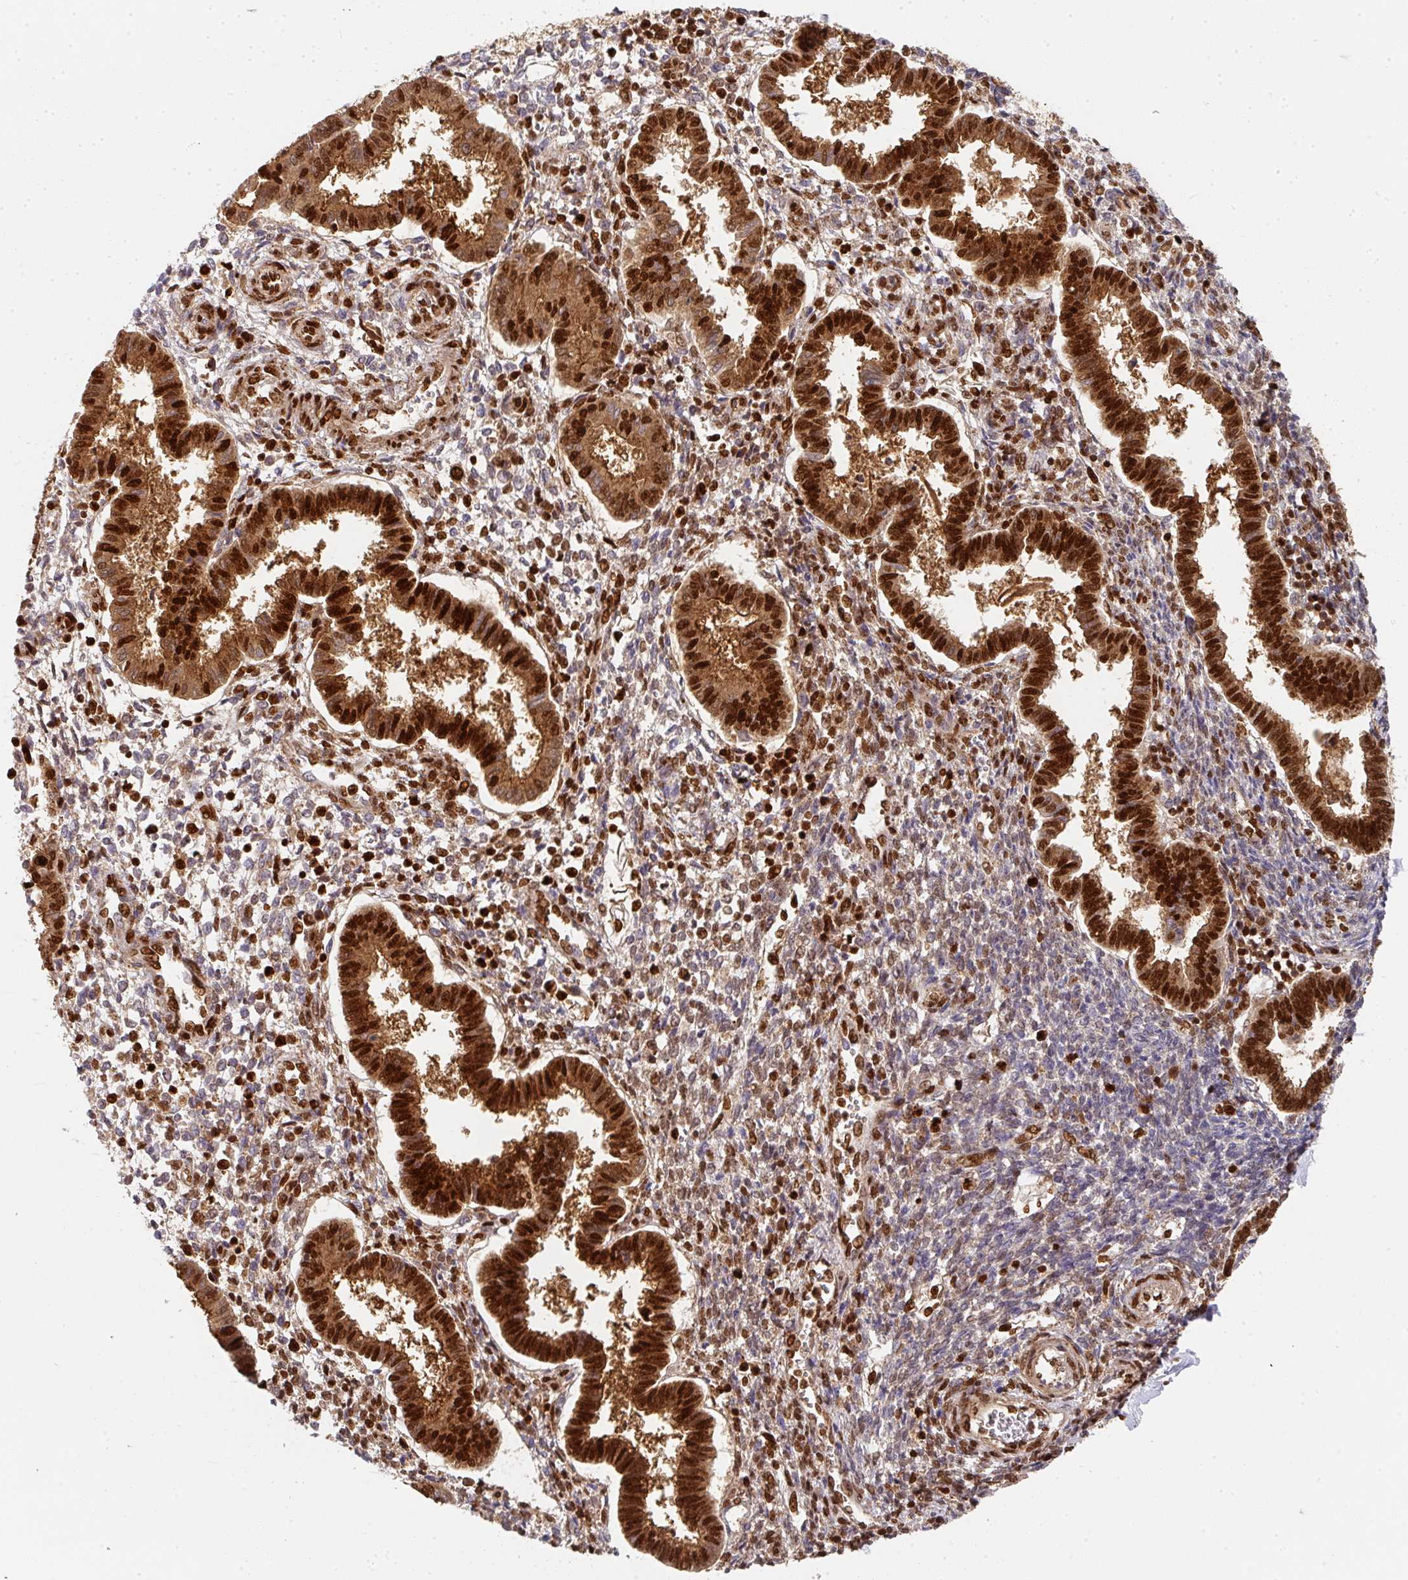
{"staining": {"intensity": "strong", "quantity": ">75%", "location": "nuclear"}, "tissue": "endometrium", "cell_type": "Cells in endometrial stroma", "image_type": "normal", "snomed": [{"axis": "morphology", "description": "Normal tissue, NOS"}, {"axis": "topography", "description": "Endometrium"}], "caption": "Cells in endometrial stroma demonstrate strong nuclear positivity in approximately >75% of cells in unremarkable endometrium. The staining is performed using DAB brown chromogen to label protein expression. The nuclei are counter-stained blue using hematoxylin.", "gene": "DIDO1", "patient": {"sex": "female", "age": 24}}